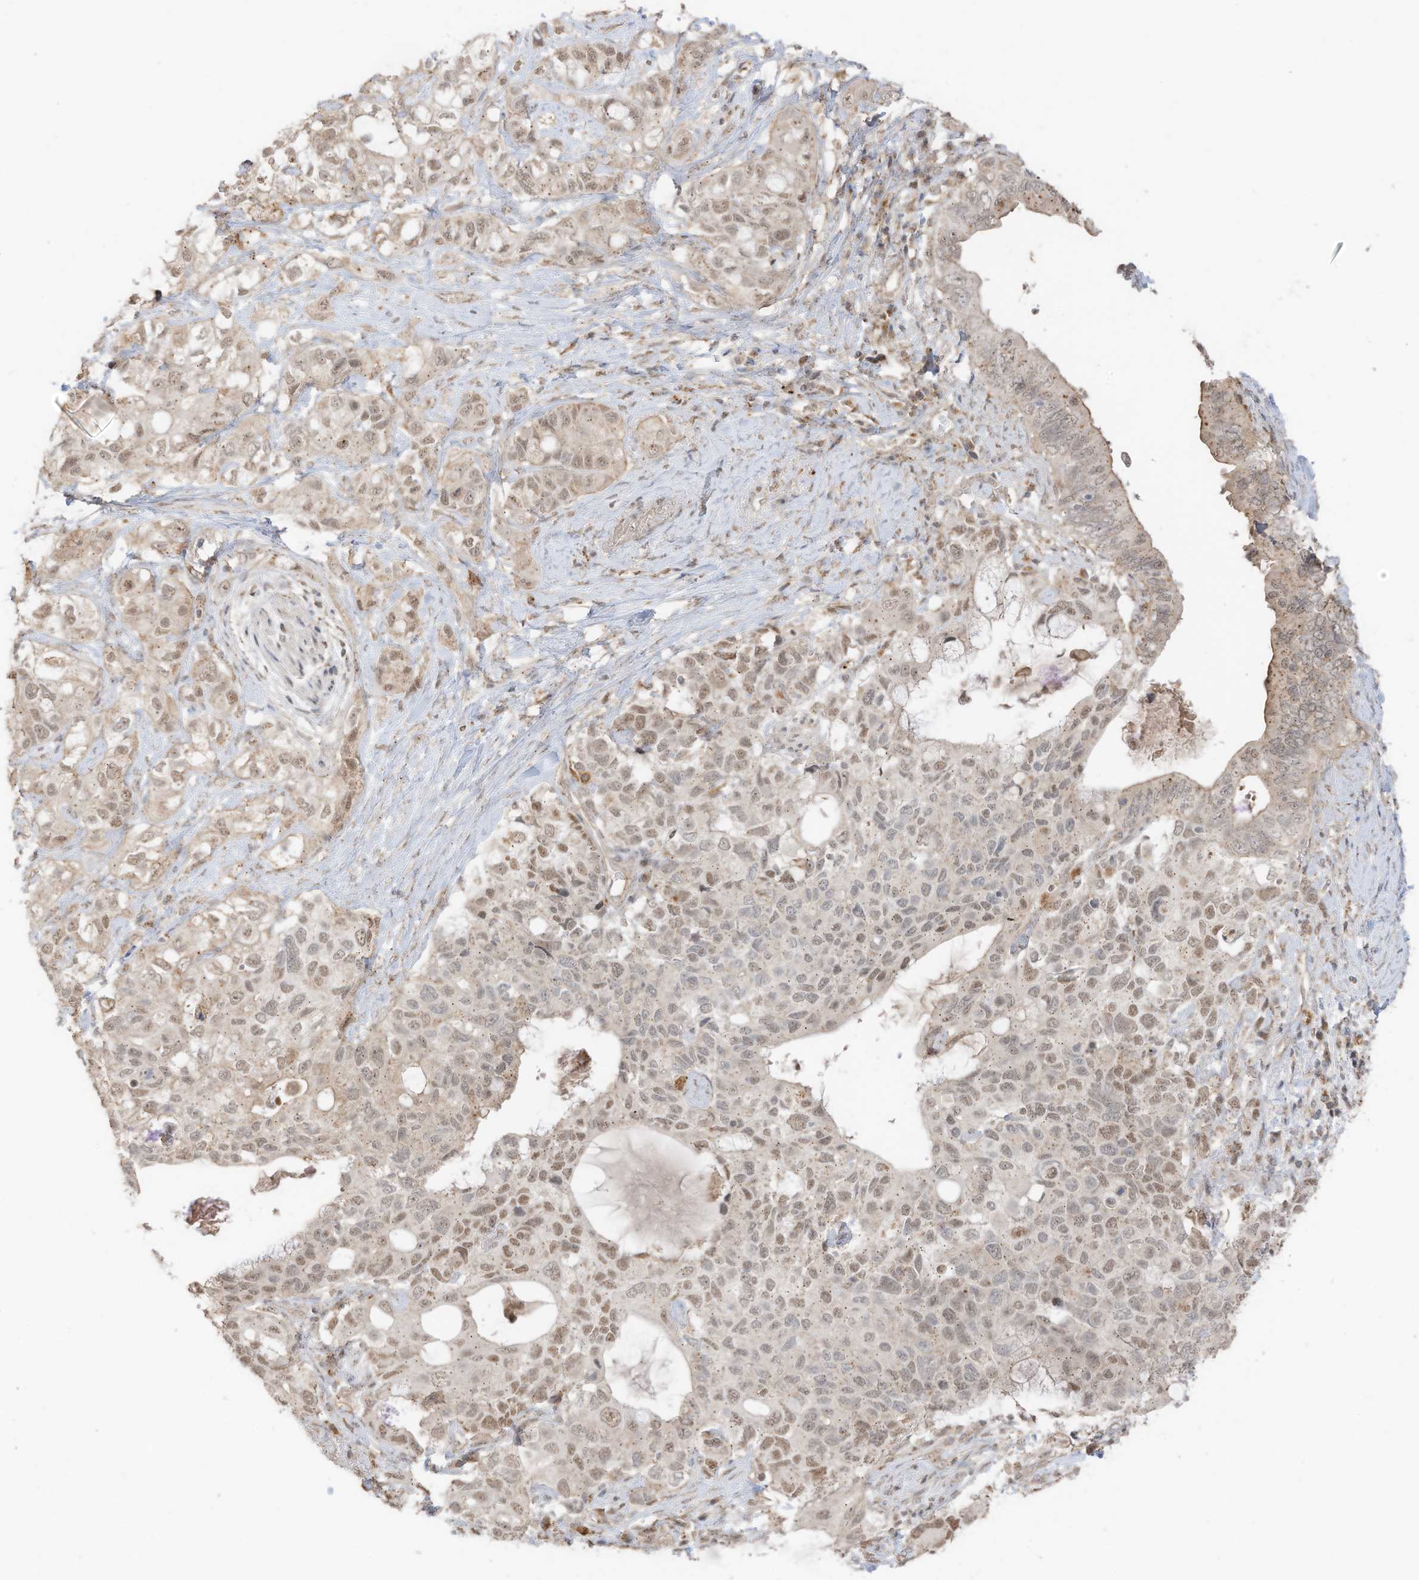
{"staining": {"intensity": "weak", "quantity": ">75%", "location": "cytoplasmic/membranous,nuclear"}, "tissue": "pancreatic cancer", "cell_type": "Tumor cells", "image_type": "cancer", "snomed": [{"axis": "morphology", "description": "Adenocarcinoma, NOS"}, {"axis": "topography", "description": "Pancreas"}], "caption": "Protein staining by immunohistochemistry exhibits weak cytoplasmic/membranous and nuclear expression in approximately >75% of tumor cells in pancreatic cancer.", "gene": "N4BP3", "patient": {"sex": "female", "age": 56}}